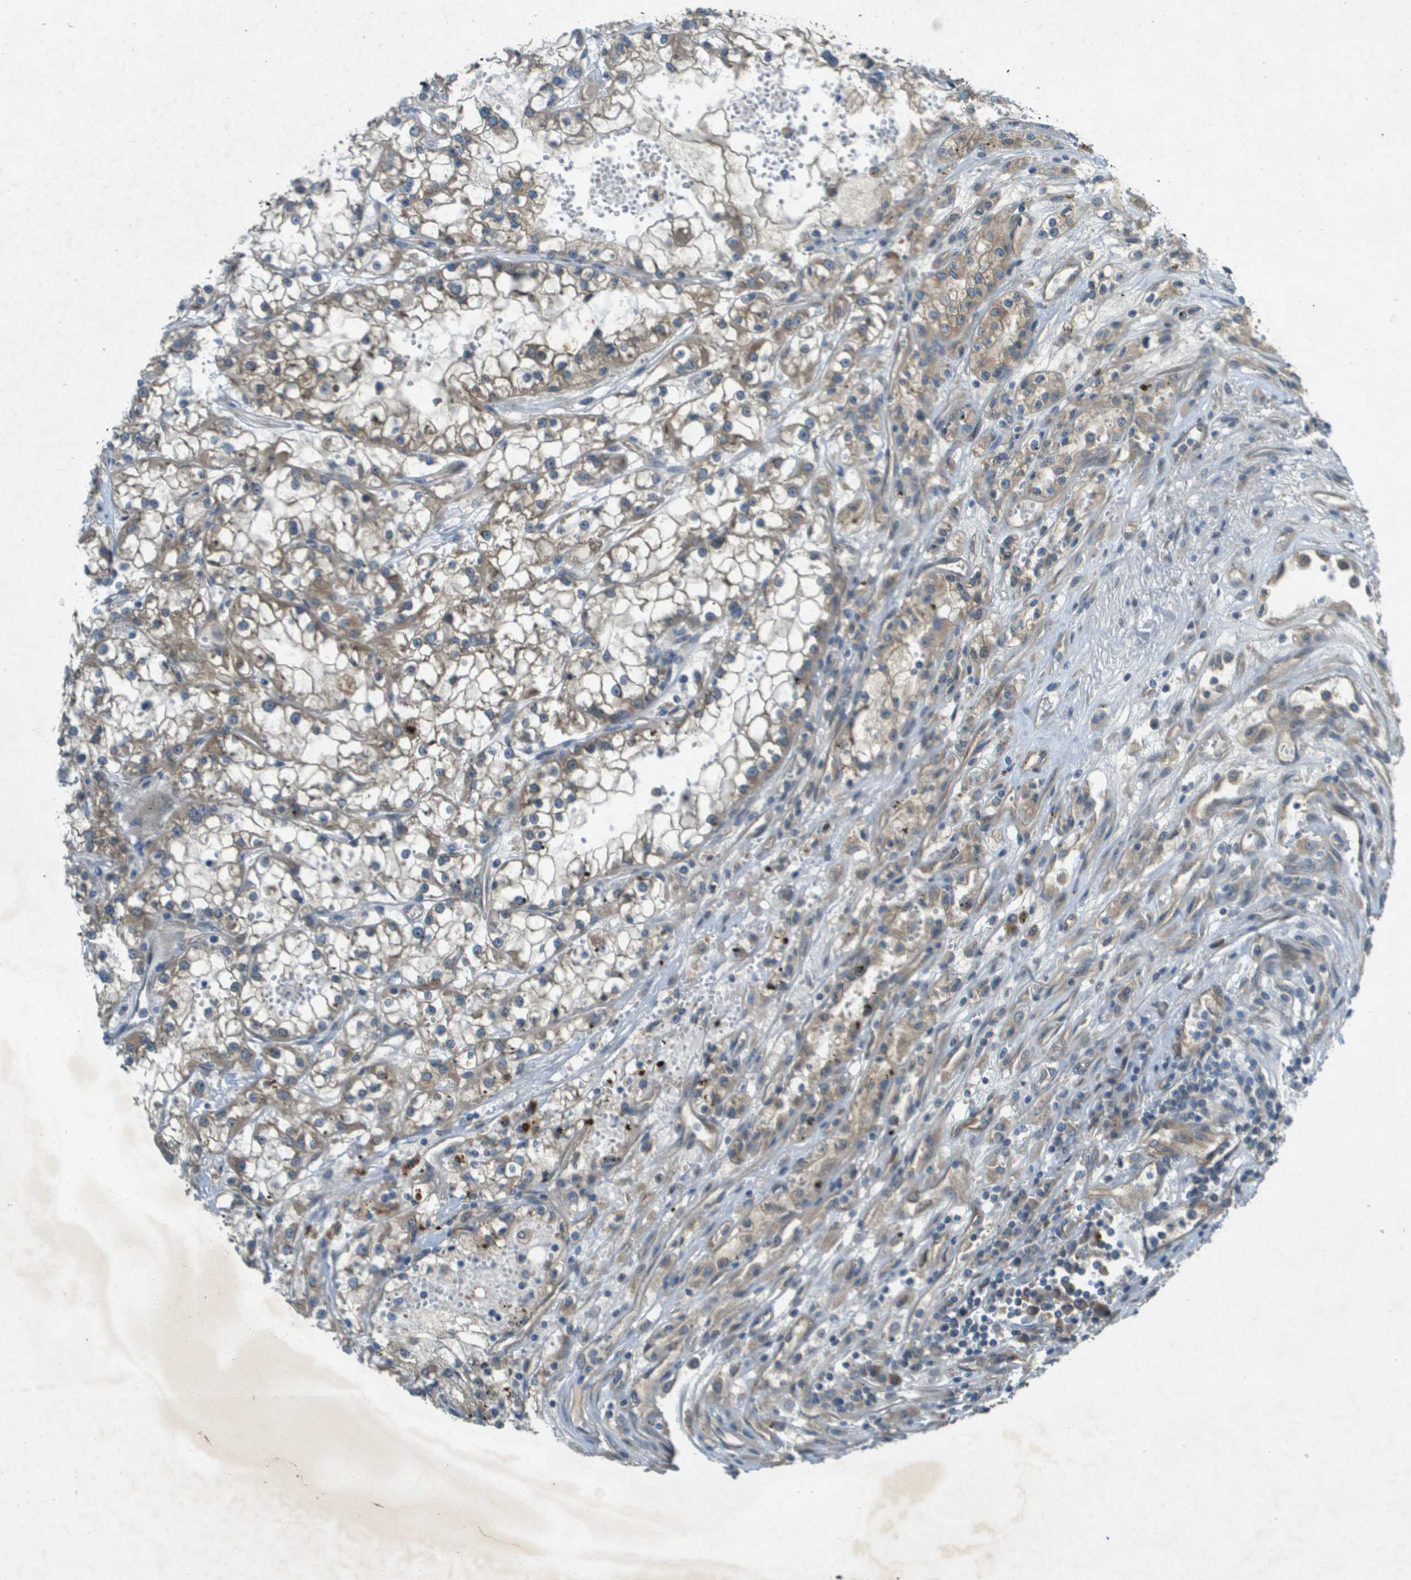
{"staining": {"intensity": "moderate", "quantity": ">75%", "location": "cytoplasmic/membranous"}, "tissue": "renal cancer", "cell_type": "Tumor cells", "image_type": "cancer", "snomed": [{"axis": "morphology", "description": "Adenocarcinoma, NOS"}, {"axis": "topography", "description": "Kidney"}], "caption": "This image shows IHC staining of renal cancer, with medium moderate cytoplasmic/membranous positivity in approximately >75% of tumor cells.", "gene": "PGAP3", "patient": {"sex": "female", "age": 52}}